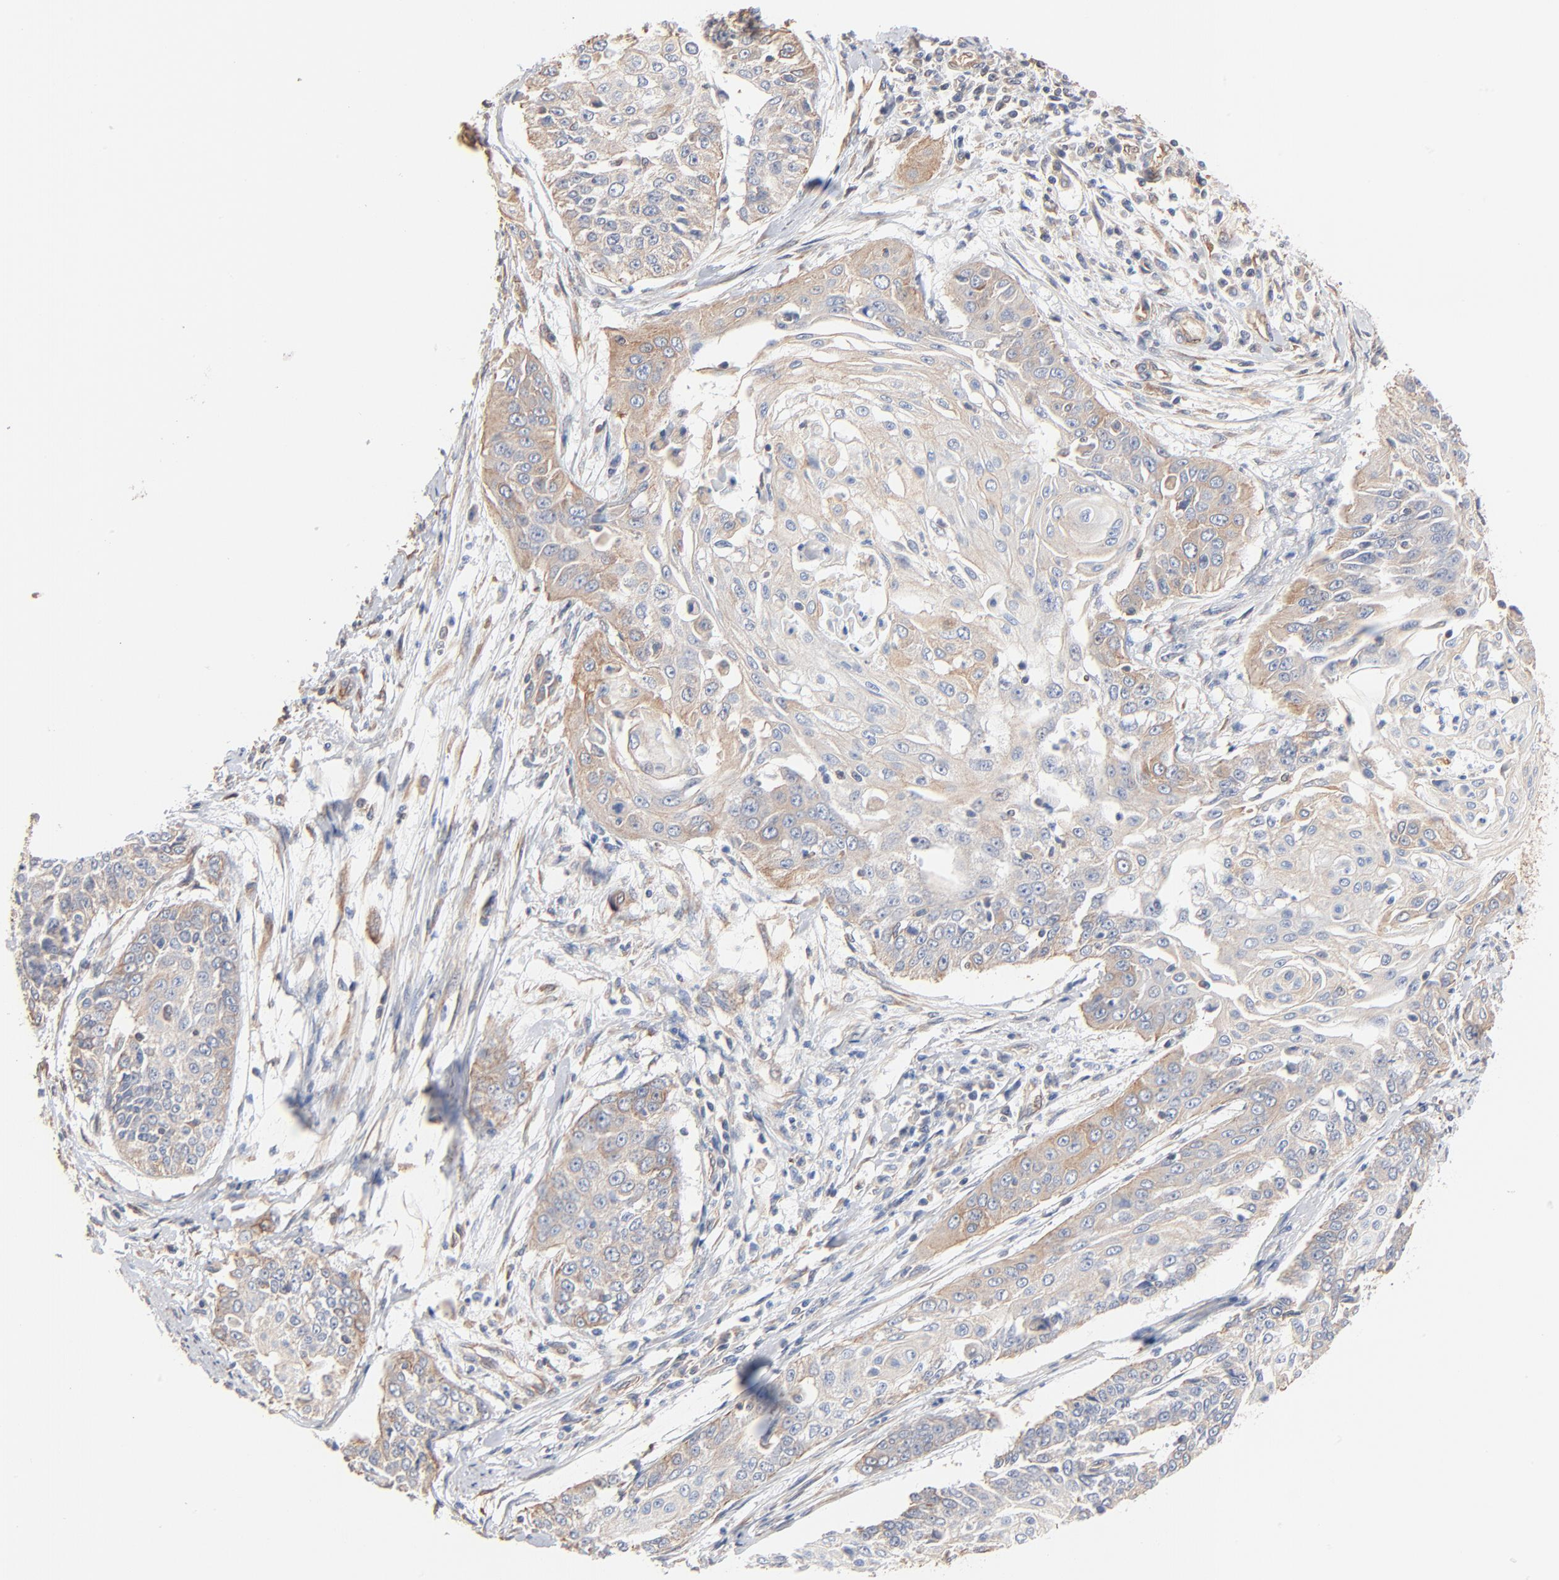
{"staining": {"intensity": "weak", "quantity": "<25%", "location": "cytoplasmic/membranous"}, "tissue": "cervical cancer", "cell_type": "Tumor cells", "image_type": "cancer", "snomed": [{"axis": "morphology", "description": "Squamous cell carcinoma, NOS"}, {"axis": "topography", "description": "Cervix"}], "caption": "The immunohistochemistry (IHC) micrograph has no significant staining in tumor cells of cervical cancer tissue.", "gene": "ABCD4", "patient": {"sex": "female", "age": 64}}